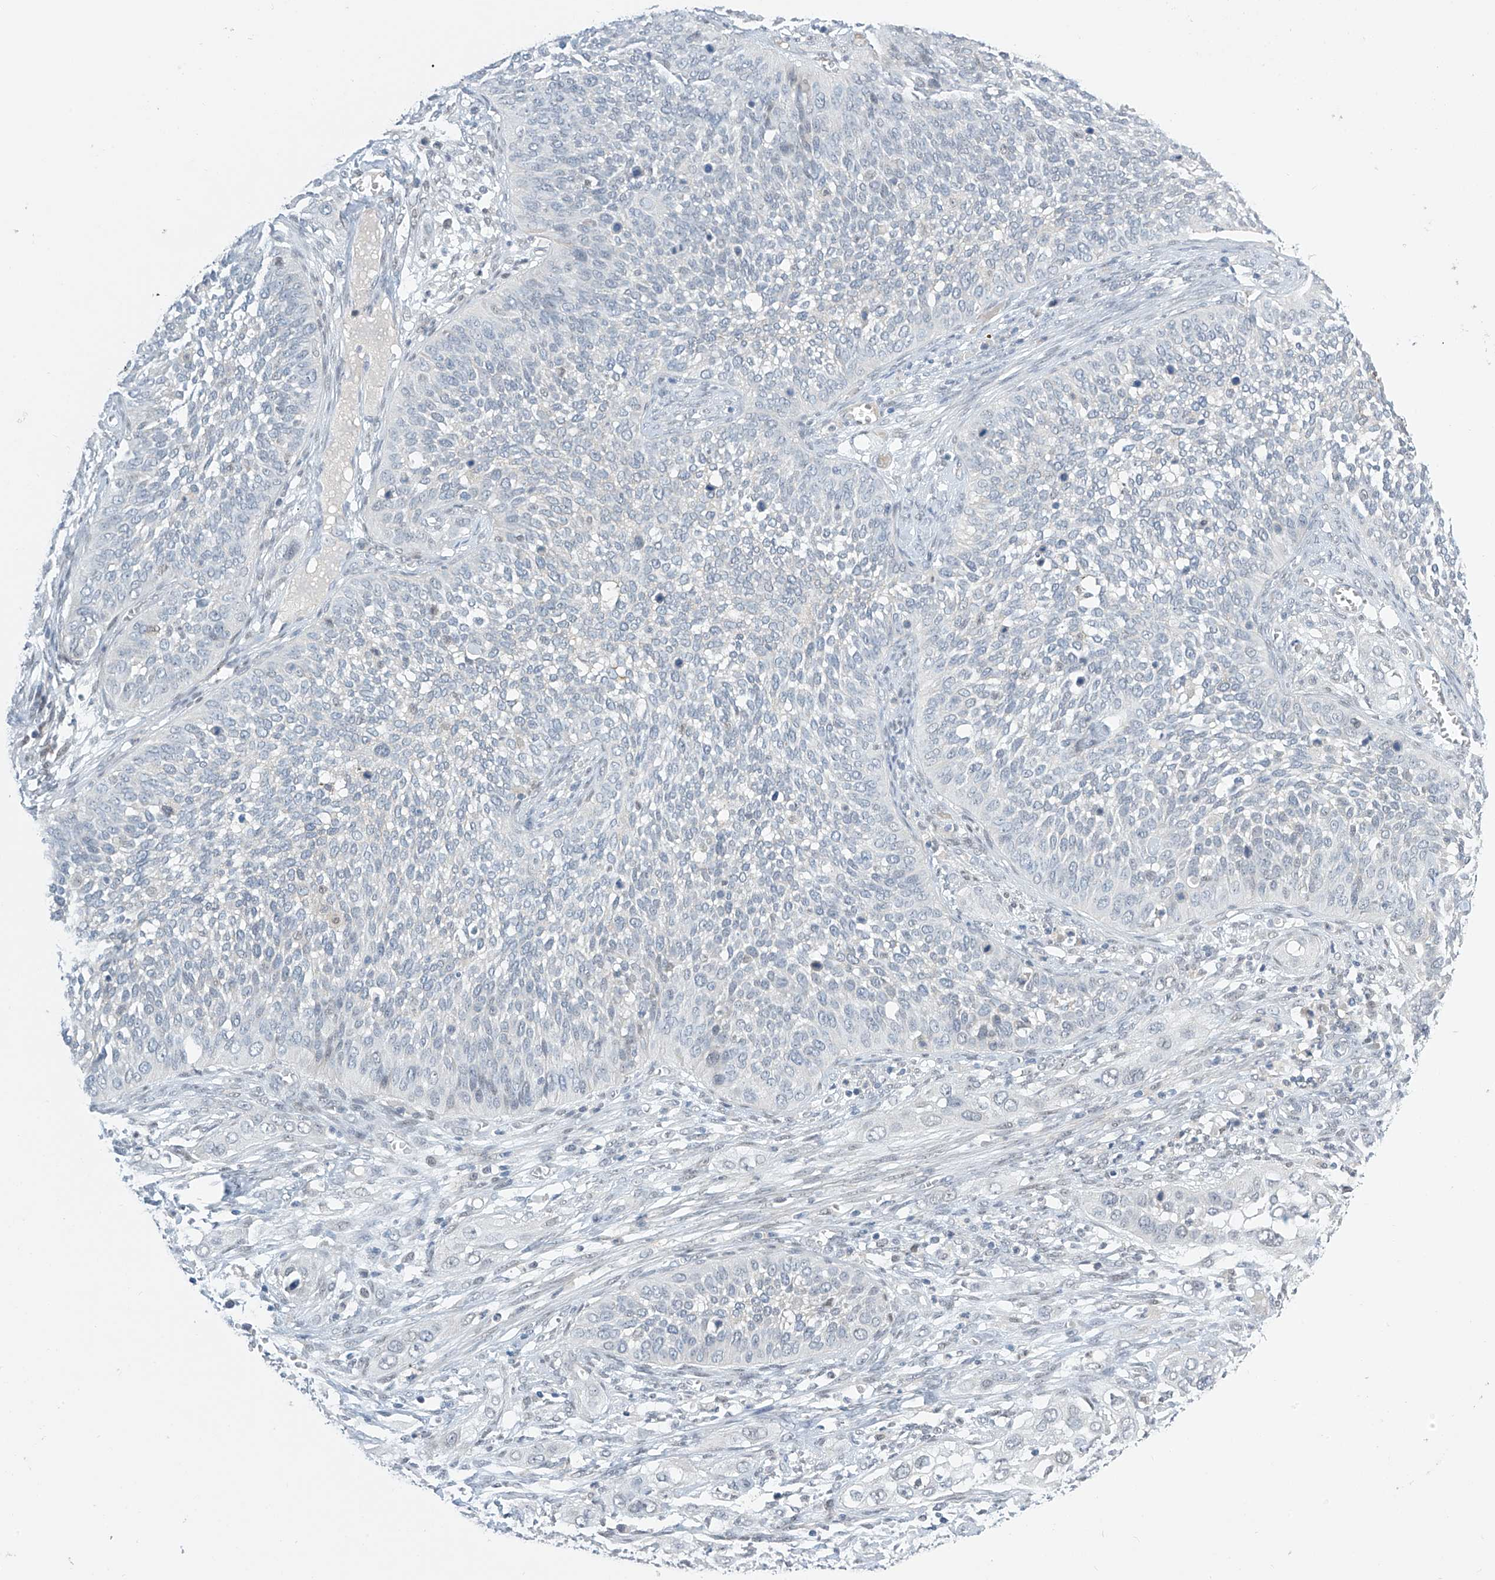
{"staining": {"intensity": "negative", "quantity": "none", "location": "none"}, "tissue": "cervical cancer", "cell_type": "Tumor cells", "image_type": "cancer", "snomed": [{"axis": "morphology", "description": "Squamous cell carcinoma, NOS"}, {"axis": "topography", "description": "Cervix"}], "caption": "High magnification brightfield microscopy of squamous cell carcinoma (cervical) stained with DAB (brown) and counterstained with hematoxylin (blue): tumor cells show no significant positivity.", "gene": "APLF", "patient": {"sex": "female", "age": 34}}